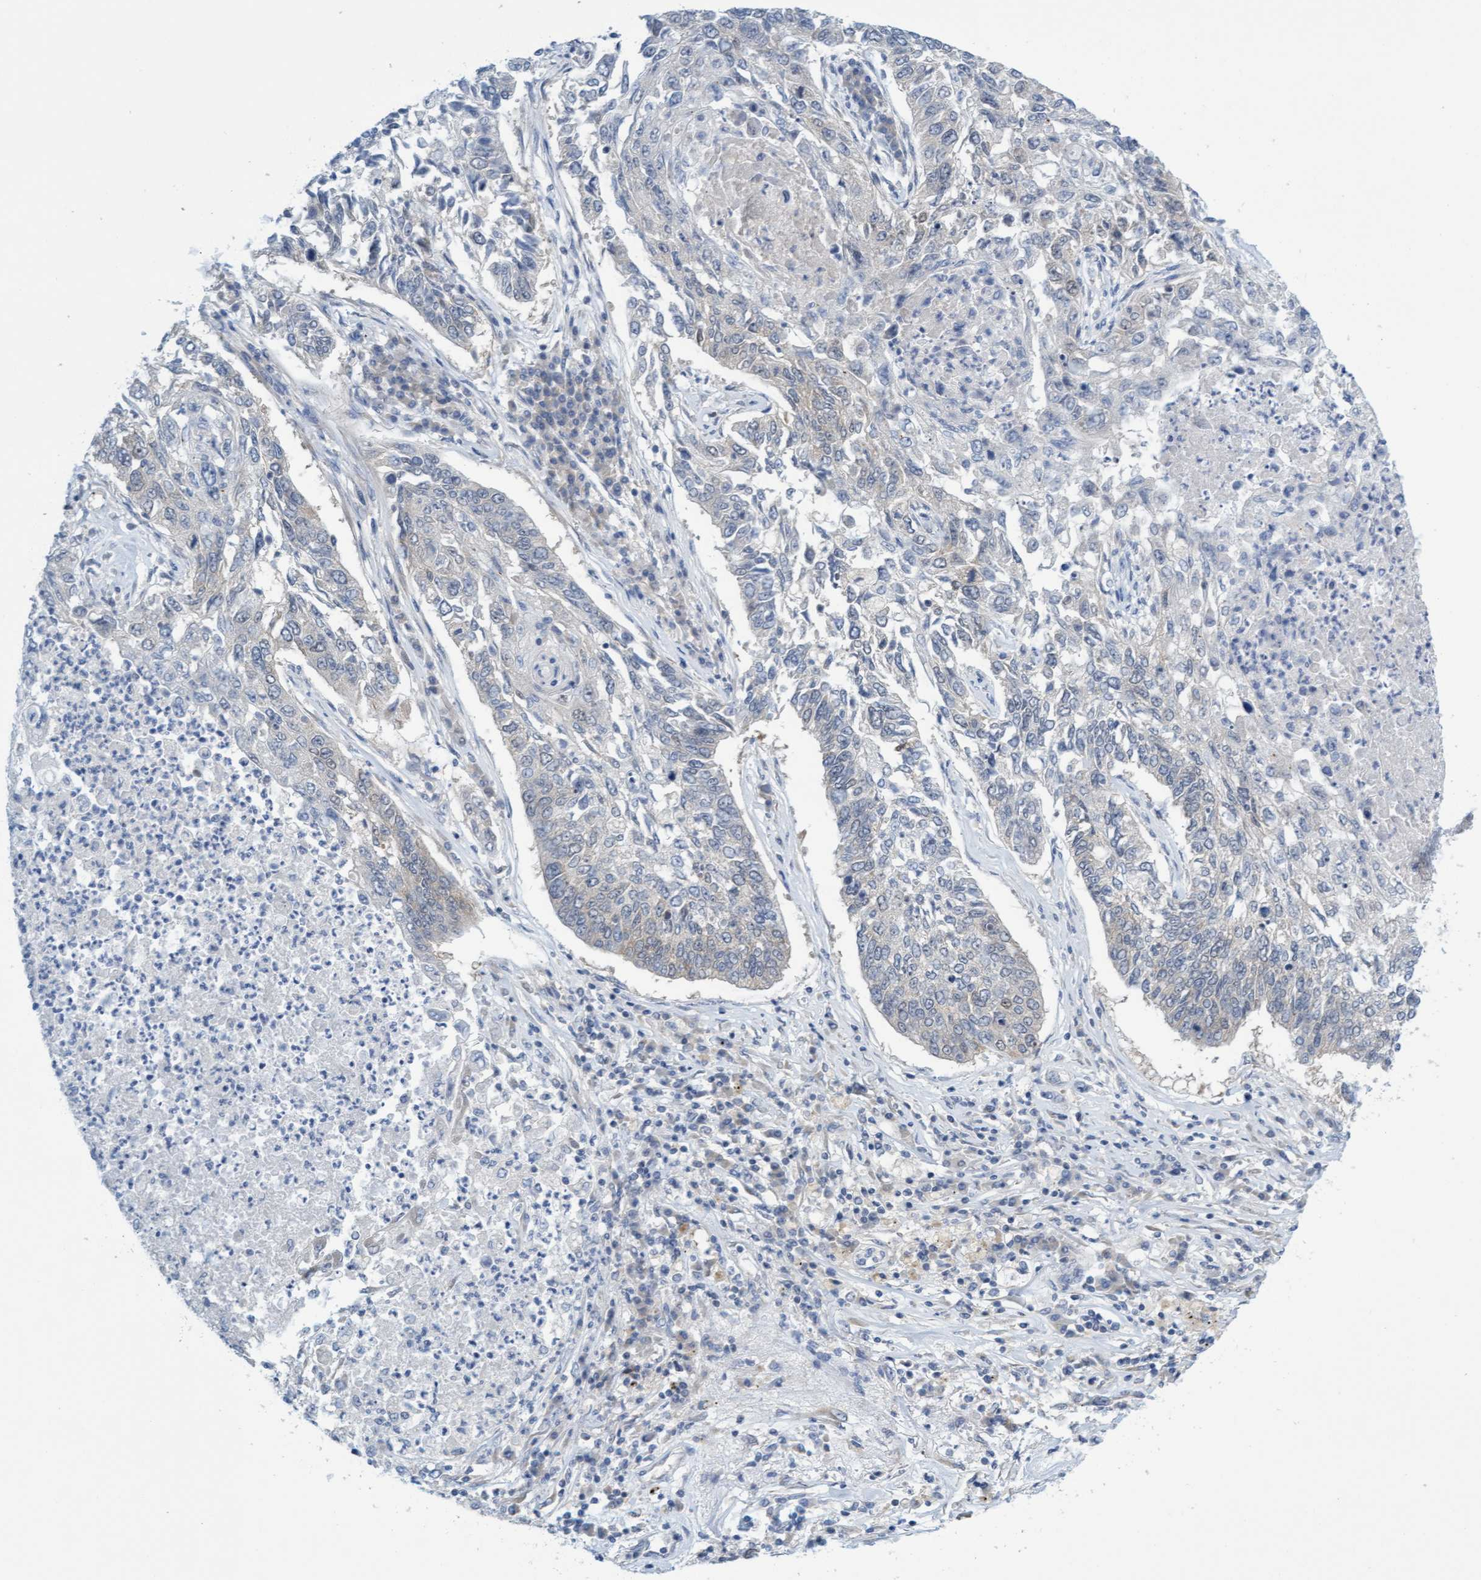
{"staining": {"intensity": "negative", "quantity": "none", "location": "none"}, "tissue": "lung cancer", "cell_type": "Tumor cells", "image_type": "cancer", "snomed": [{"axis": "morphology", "description": "Normal tissue, NOS"}, {"axis": "morphology", "description": "Squamous cell carcinoma, NOS"}, {"axis": "topography", "description": "Cartilage tissue"}, {"axis": "topography", "description": "Bronchus"}, {"axis": "topography", "description": "Lung"}], "caption": "A micrograph of human lung squamous cell carcinoma is negative for staining in tumor cells. Brightfield microscopy of immunohistochemistry stained with DAB (brown) and hematoxylin (blue), captured at high magnification.", "gene": "AMZ2", "patient": {"sex": "female", "age": 49}}